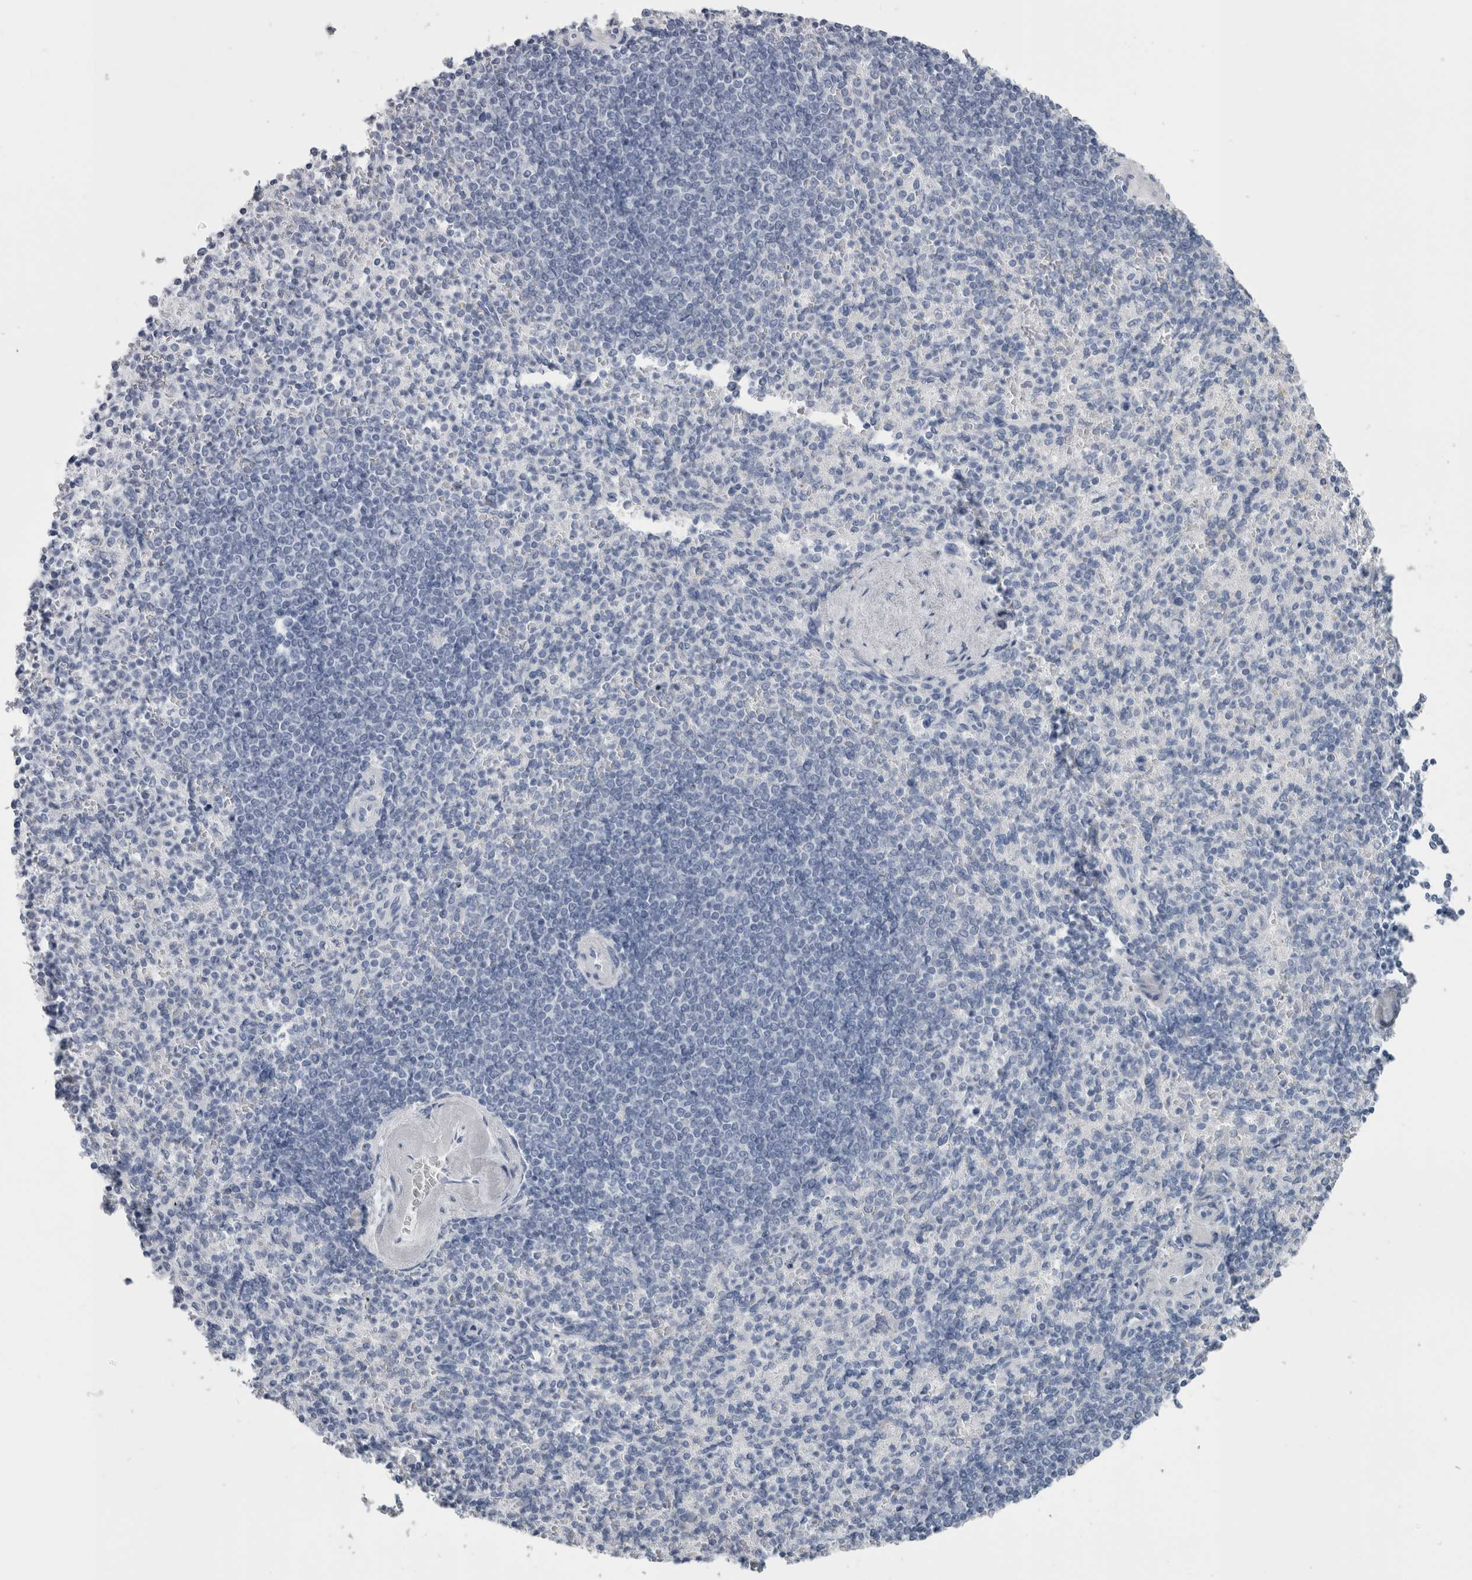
{"staining": {"intensity": "negative", "quantity": "none", "location": "none"}, "tissue": "spleen", "cell_type": "Cells in red pulp", "image_type": "normal", "snomed": [{"axis": "morphology", "description": "Normal tissue, NOS"}, {"axis": "topography", "description": "Spleen"}], "caption": "This is a image of immunohistochemistry staining of normal spleen, which shows no expression in cells in red pulp. (Brightfield microscopy of DAB (3,3'-diaminobenzidine) IHC at high magnification).", "gene": "MSMB", "patient": {"sex": "female", "age": 74}}